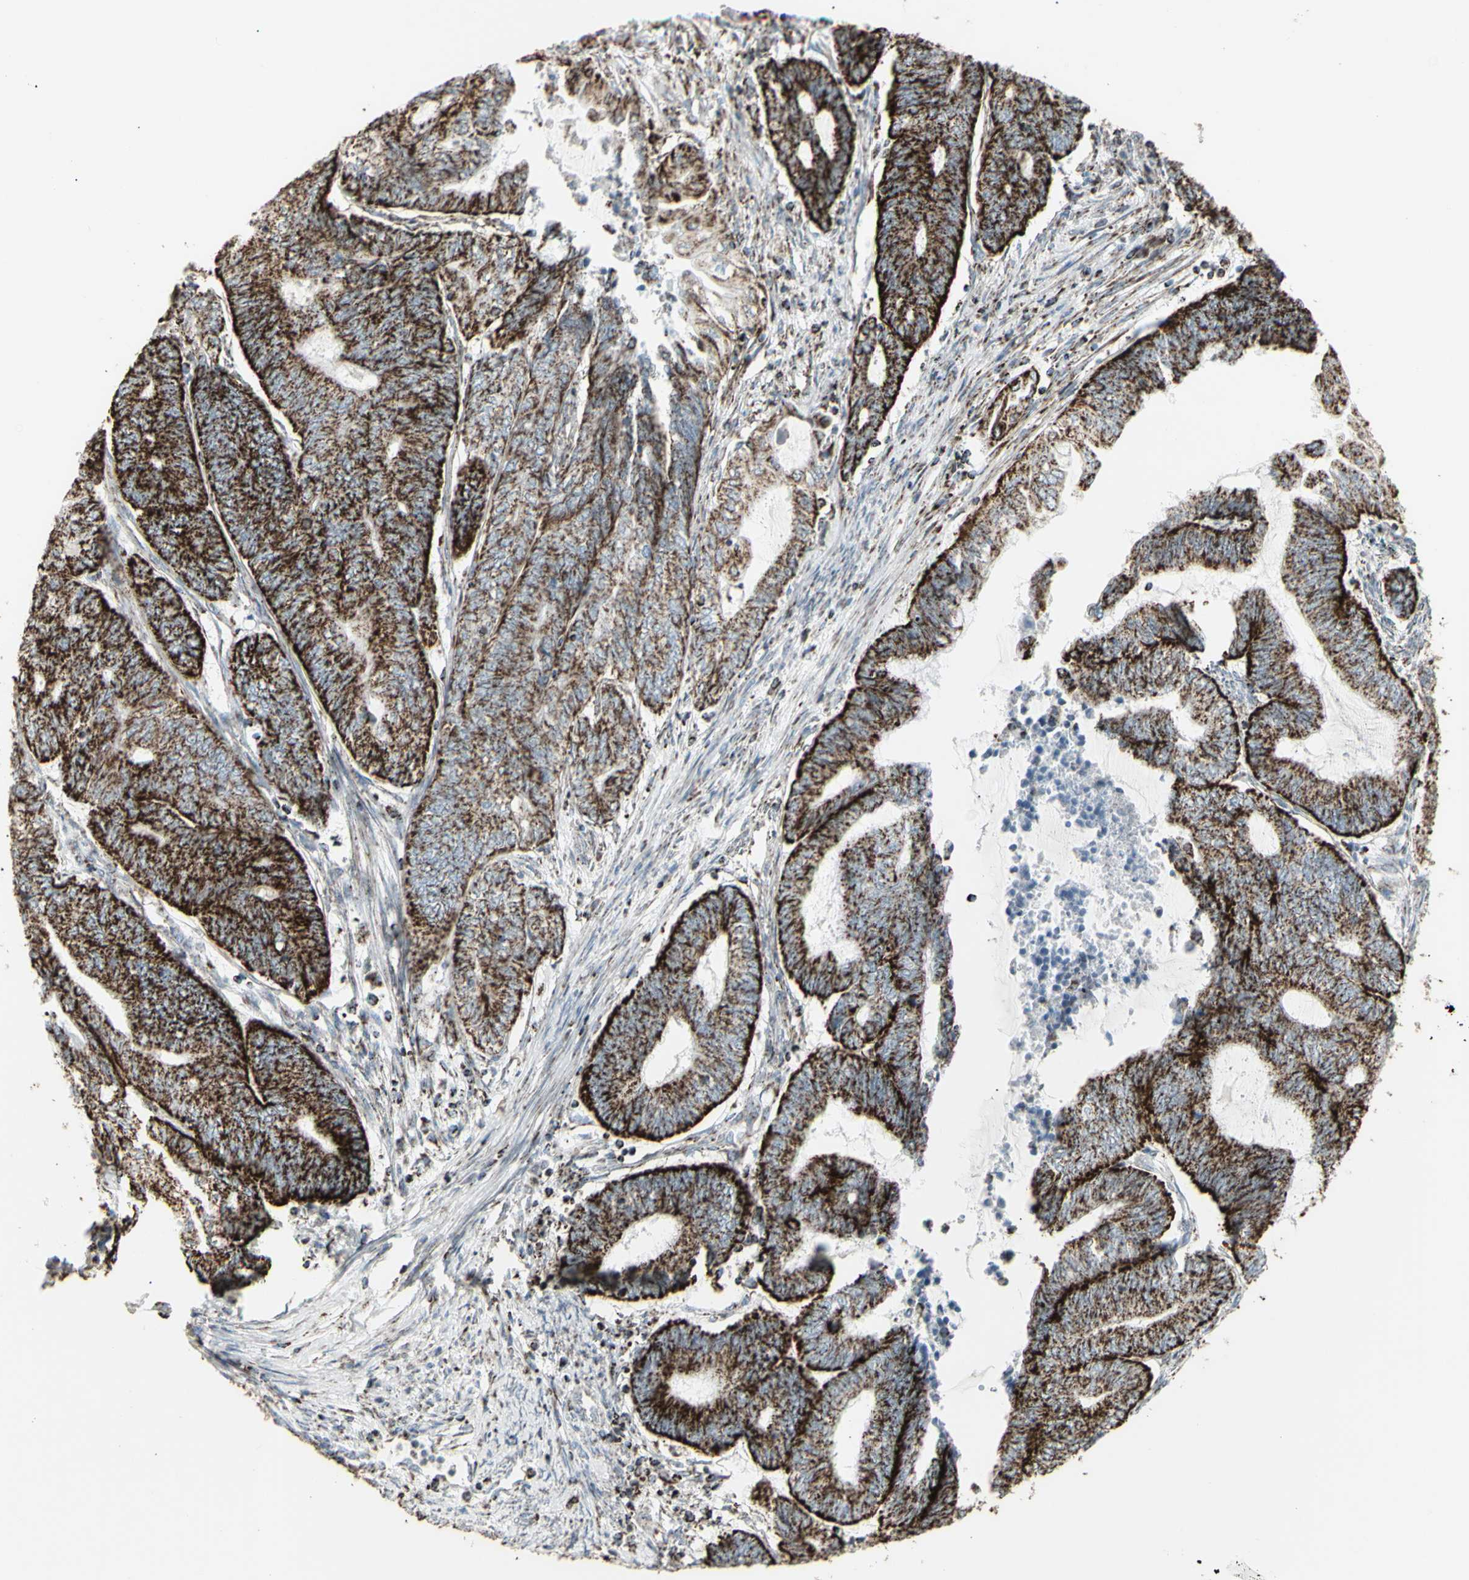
{"staining": {"intensity": "strong", "quantity": ">75%", "location": "cytoplasmic/membranous"}, "tissue": "endometrial cancer", "cell_type": "Tumor cells", "image_type": "cancer", "snomed": [{"axis": "morphology", "description": "Adenocarcinoma, NOS"}, {"axis": "topography", "description": "Uterus"}, {"axis": "topography", "description": "Endometrium"}], "caption": "Immunohistochemical staining of human adenocarcinoma (endometrial) demonstrates high levels of strong cytoplasmic/membranous positivity in approximately >75% of tumor cells.", "gene": "PLGRKT", "patient": {"sex": "female", "age": 70}}